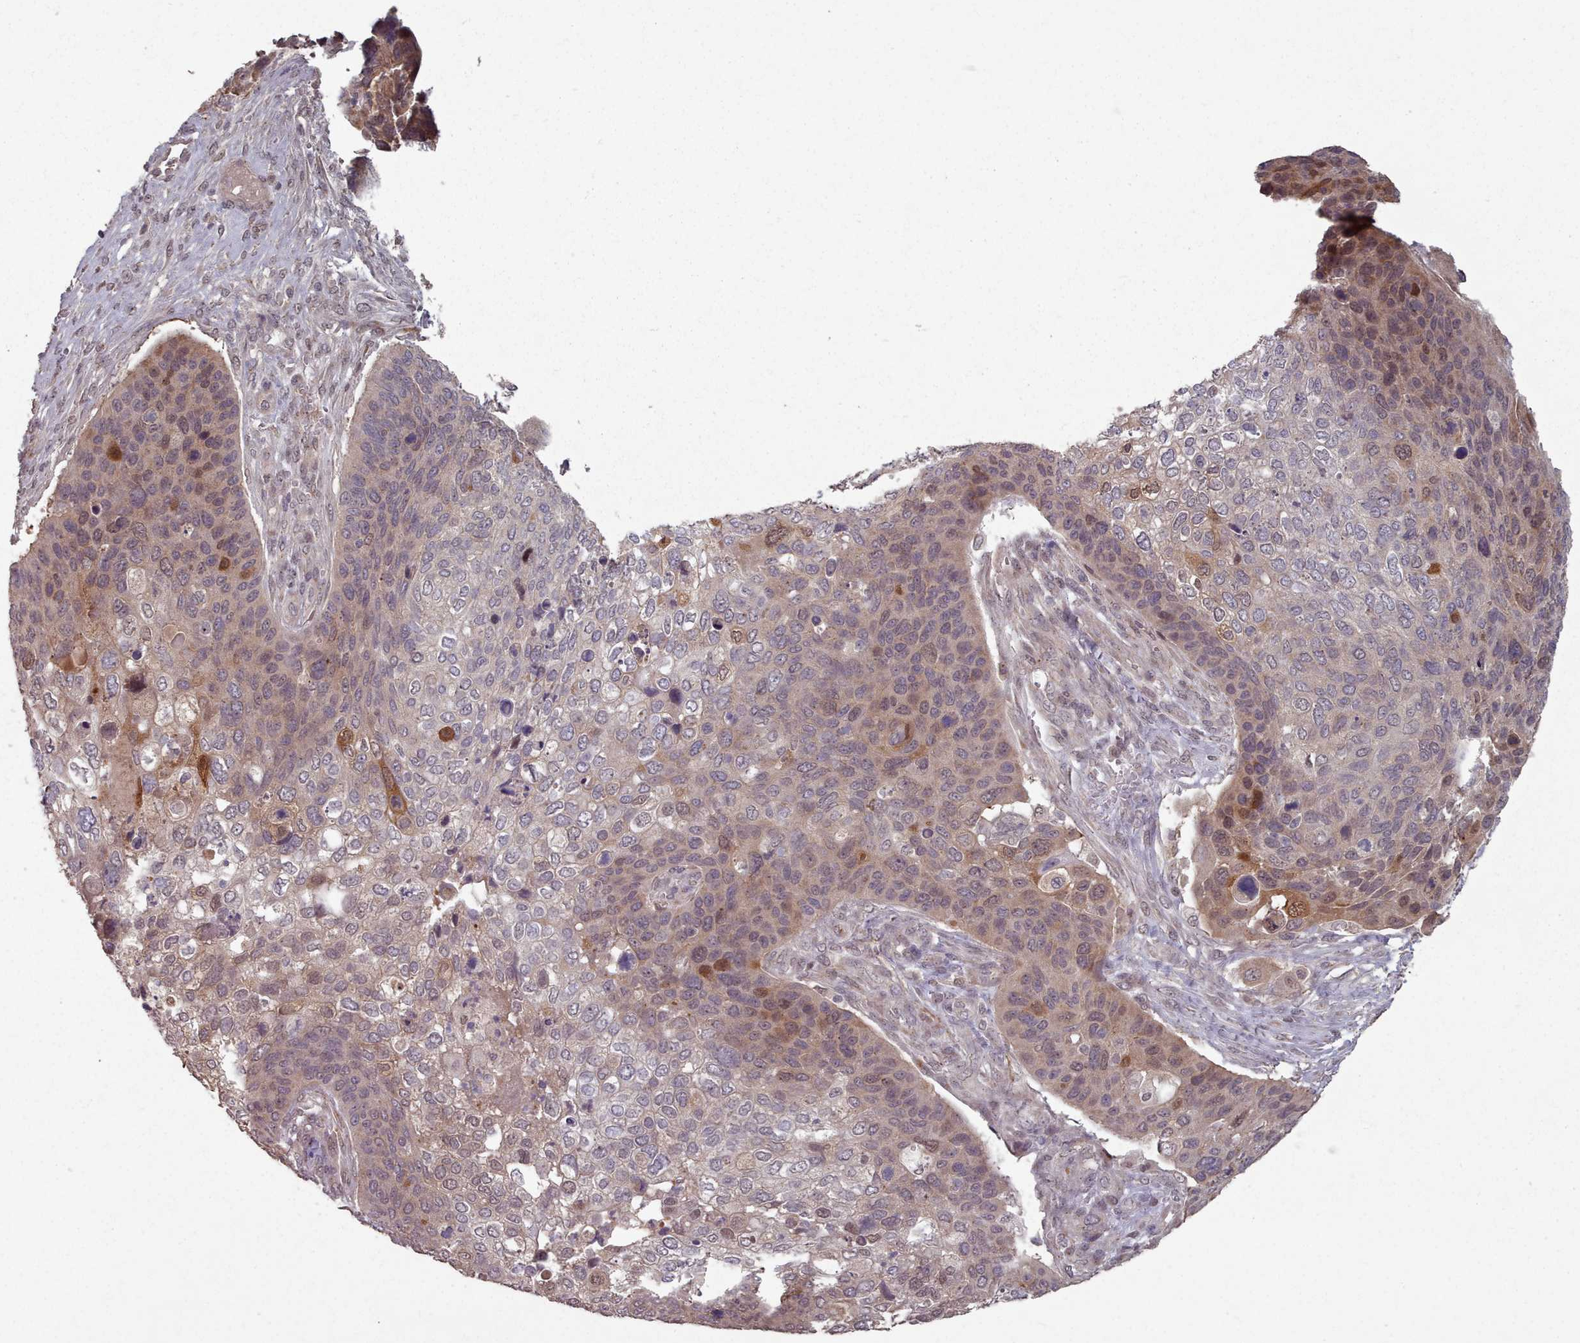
{"staining": {"intensity": "moderate", "quantity": "25%-75%", "location": "cytoplasmic/membranous,nuclear"}, "tissue": "skin cancer", "cell_type": "Tumor cells", "image_type": "cancer", "snomed": [{"axis": "morphology", "description": "Basal cell carcinoma"}, {"axis": "topography", "description": "Skin"}], "caption": "A photomicrograph of human skin basal cell carcinoma stained for a protein displays moderate cytoplasmic/membranous and nuclear brown staining in tumor cells.", "gene": "ERCC6L", "patient": {"sex": "female", "age": 74}}